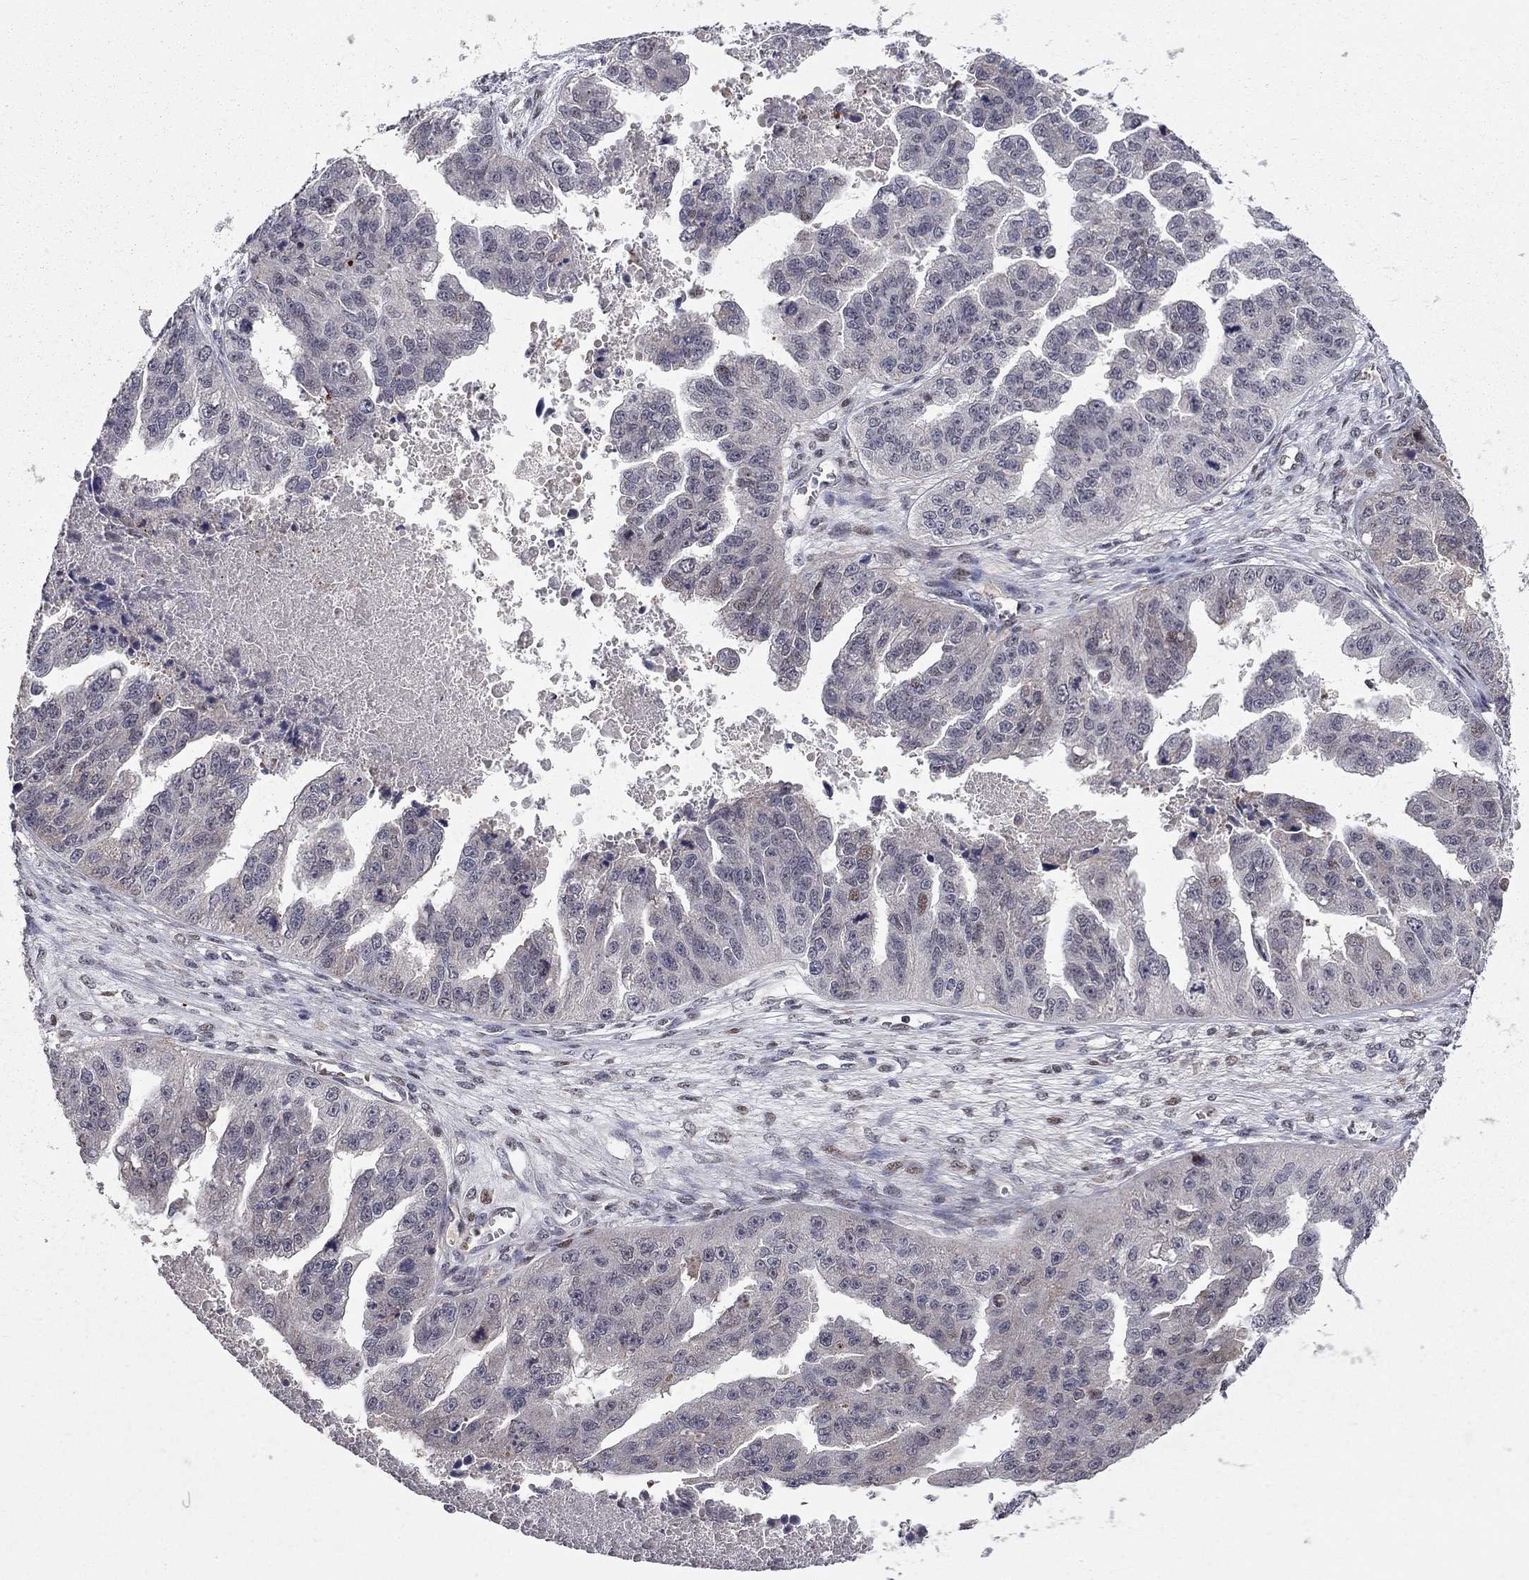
{"staining": {"intensity": "weak", "quantity": "<25%", "location": "nuclear"}, "tissue": "ovarian cancer", "cell_type": "Tumor cells", "image_type": "cancer", "snomed": [{"axis": "morphology", "description": "Cystadenocarcinoma, serous, NOS"}, {"axis": "topography", "description": "Ovary"}], "caption": "Protein analysis of serous cystadenocarcinoma (ovarian) exhibits no significant positivity in tumor cells.", "gene": "HDAC3", "patient": {"sex": "female", "age": 58}}